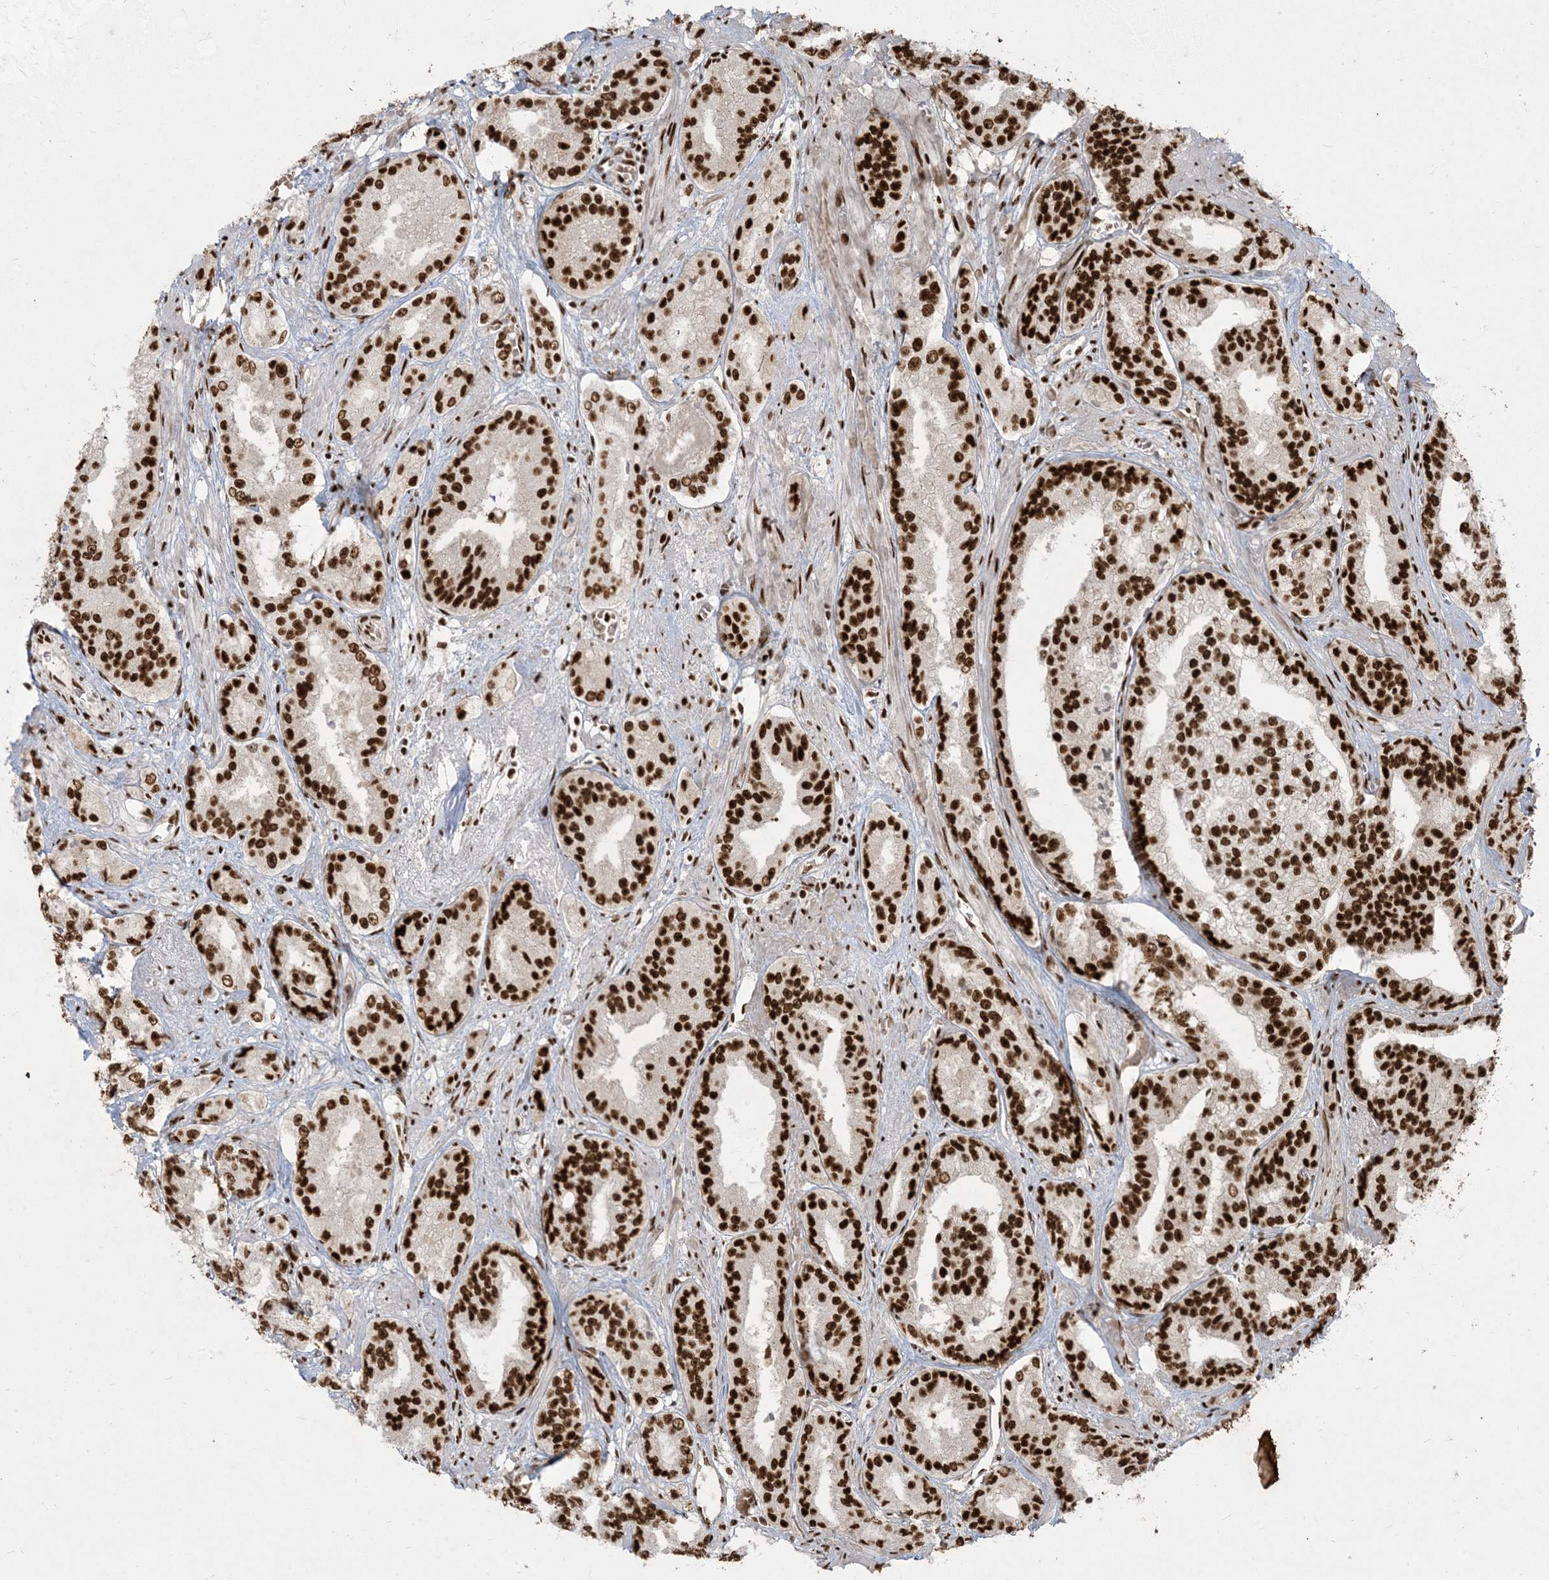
{"staining": {"intensity": "strong", "quantity": ">75%", "location": "nuclear"}, "tissue": "prostate cancer", "cell_type": "Tumor cells", "image_type": "cancer", "snomed": [{"axis": "morphology", "description": "Adenocarcinoma, High grade"}, {"axis": "topography", "description": "Prostate"}], "caption": "IHC histopathology image of prostate cancer stained for a protein (brown), which demonstrates high levels of strong nuclear positivity in approximately >75% of tumor cells.", "gene": "RBM10", "patient": {"sex": "male", "age": 71}}